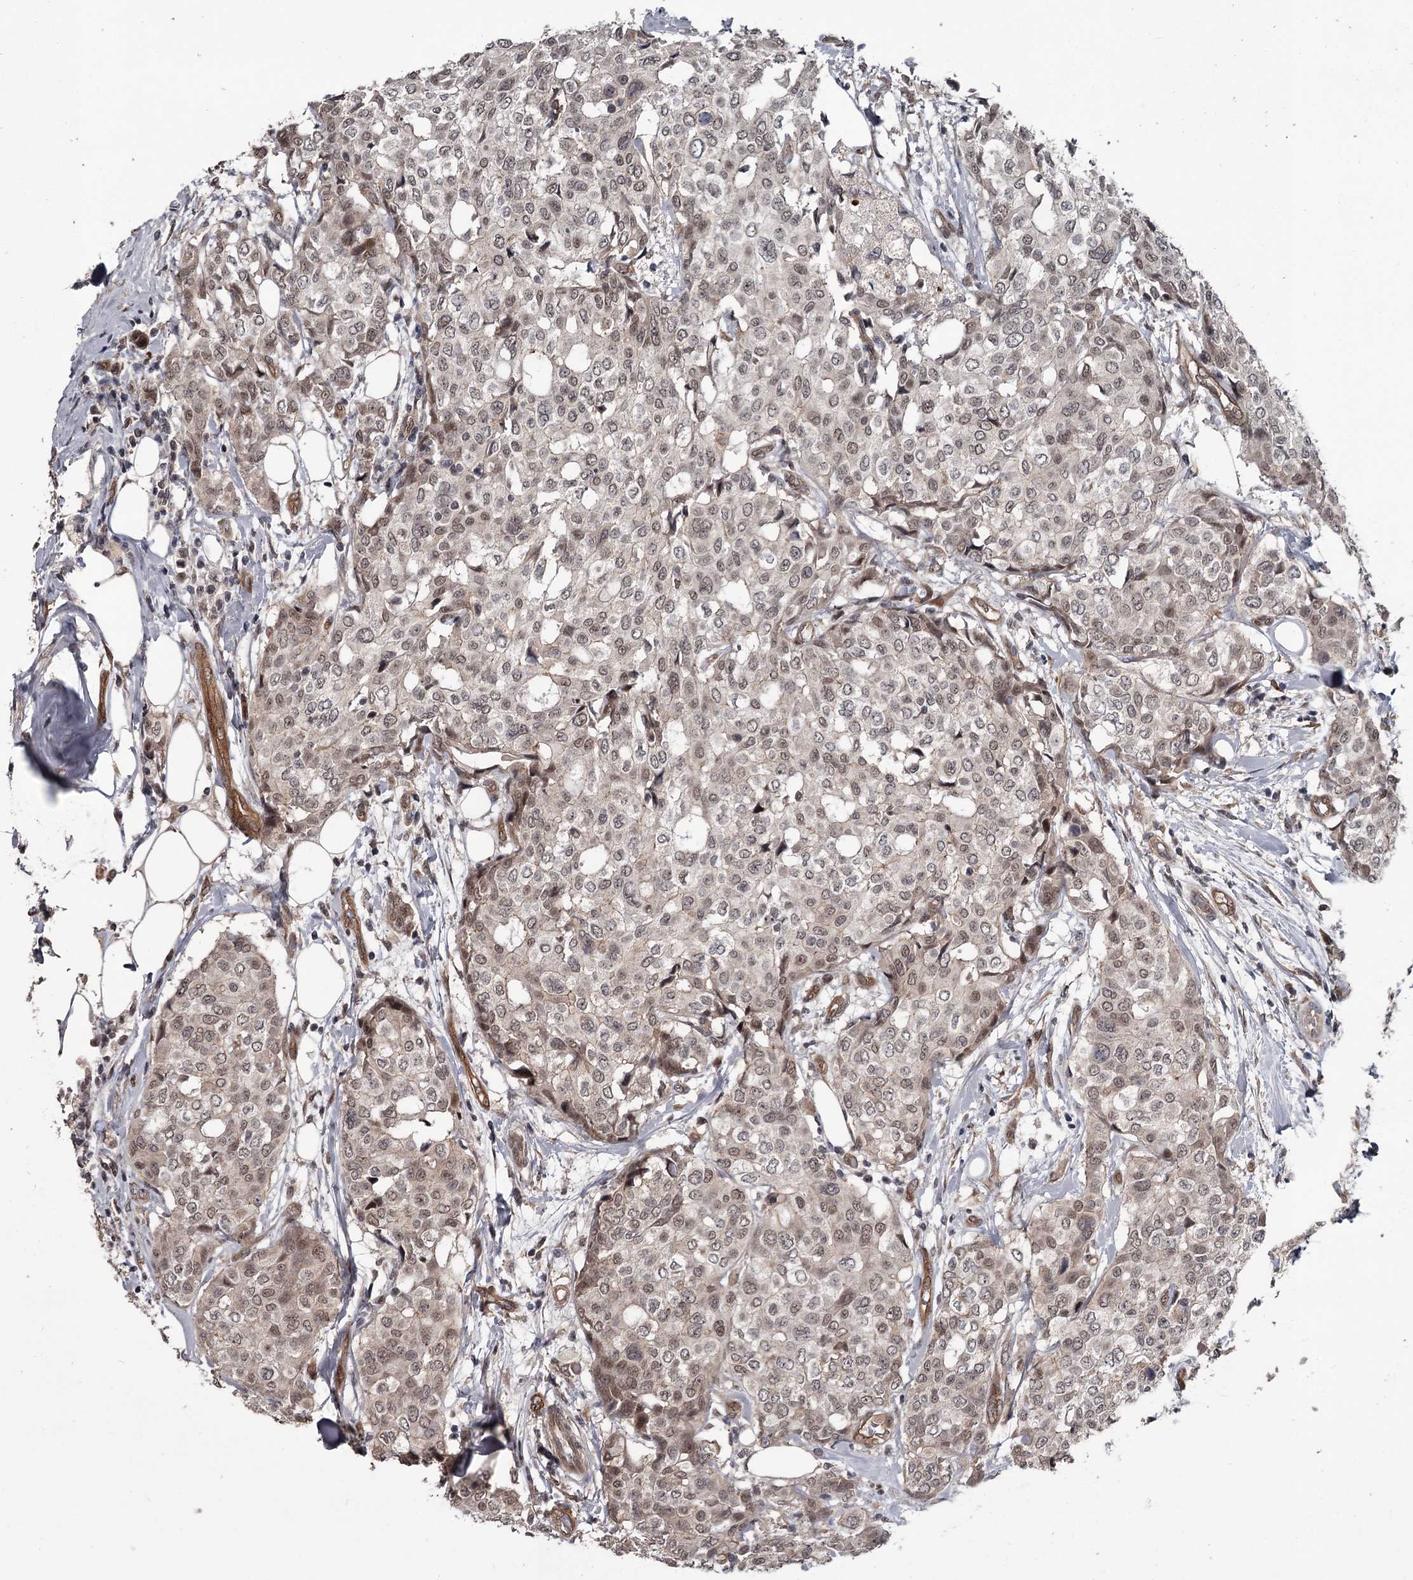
{"staining": {"intensity": "moderate", "quantity": ">75%", "location": "nuclear"}, "tissue": "breast cancer", "cell_type": "Tumor cells", "image_type": "cancer", "snomed": [{"axis": "morphology", "description": "Lobular carcinoma"}, {"axis": "topography", "description": "Breast"}], "caption": "DAB immunohistochemical staining of human breast lobular carcinoma displays moderate nuclear protein positivity in approximately >75% of tumor cells.", "gene": "CDC42EP2", "patient": {"sex": "female", "age": 51}}